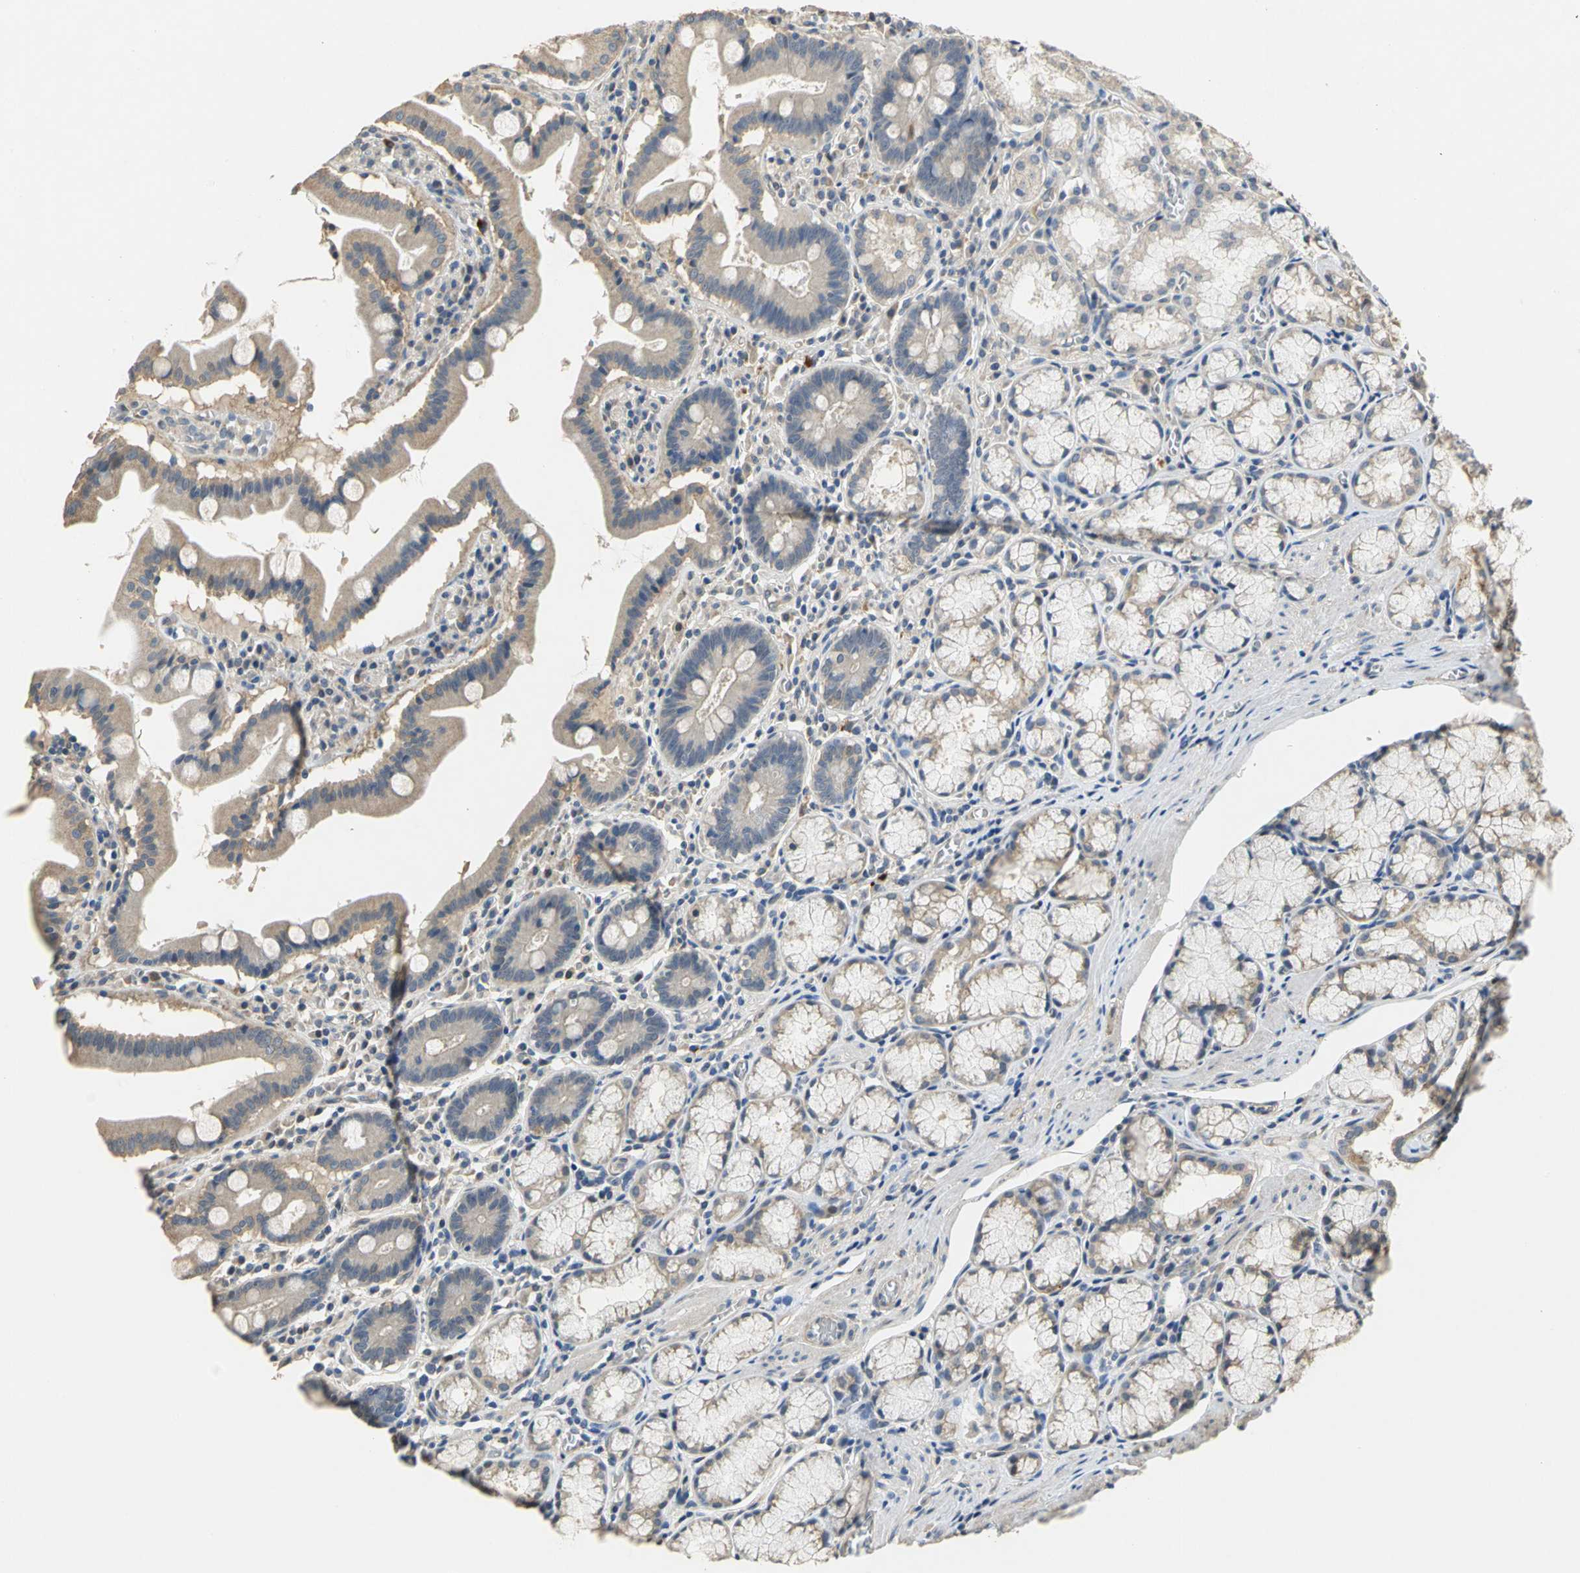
{"staining": {"intensity": "weak", "quantity": "<25%", "location": "cytoplasmic/membranous"}, "tissue": "stomach", "cell_type": "Glandular cells", "image_type": "normal", "snomed": [{"axis": "morphology", "description": "Normal tissue, NOS"}, {"axis": "topography", "description": "Stomach, lower"}], "caption": "Glandular cells show no significant expression in normal stomach. The staining is performed using DAB brown chromogen with nuclei counter-stained in using hematoxylin.", "gene": "IL17RB", "patient": {"sex": "male", "age": 56}}